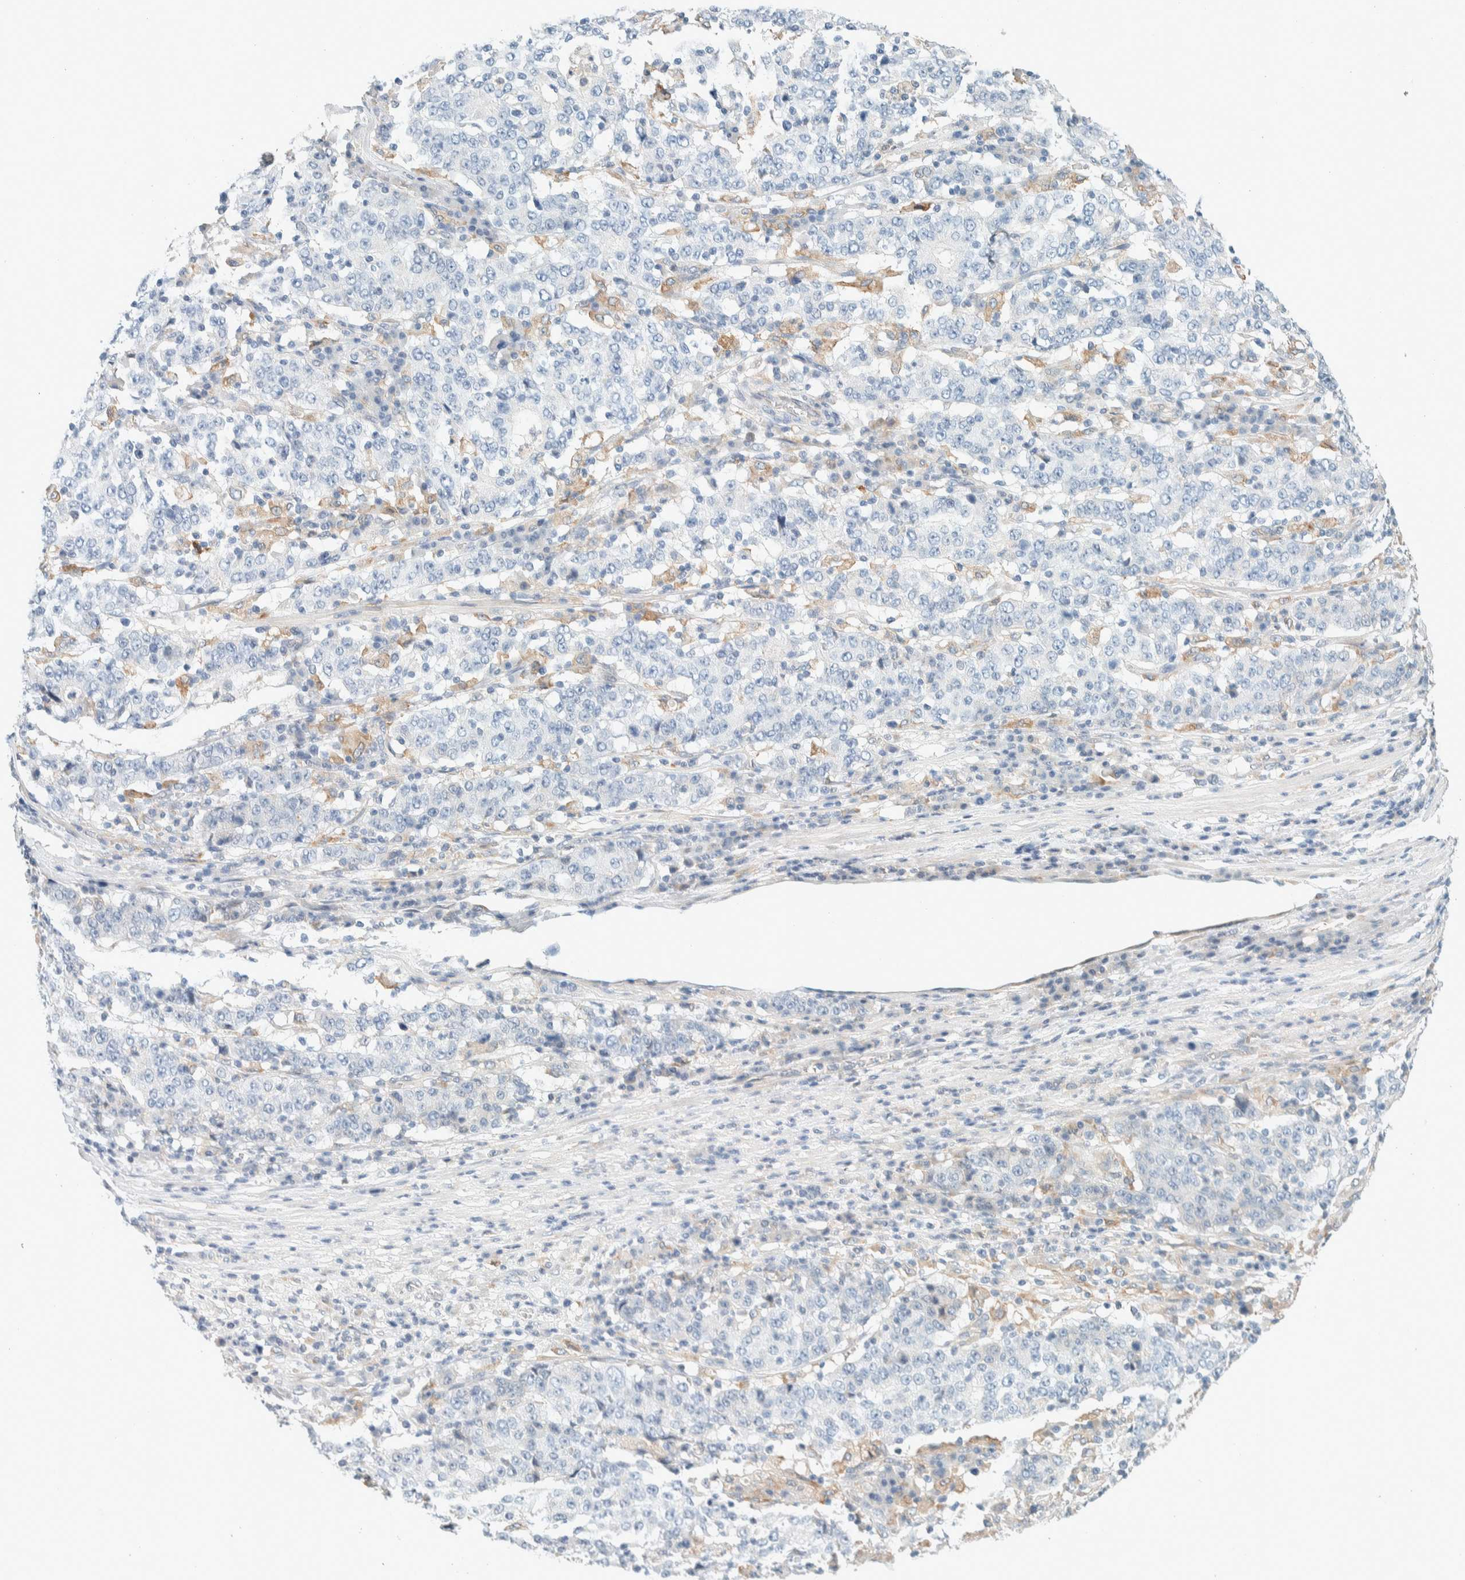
{"staining": {"intensity": "negative", "quantity": "none", "location": "none"}, "tissue": "stomach cancer", "cell_type": "Tumor cells", "image_type": "cancer", "snomed": [{"axis": "morphology", "description": "Adenocarcinoma, NOS"}, {"axis": "topography", "description": "Stomach"}], "caption": "Tumor cells show no significant expression in stomach cancer (adenocarcinoma).", "gene": "SUMF2", "patient": {"sex": "male", "age": 59}}